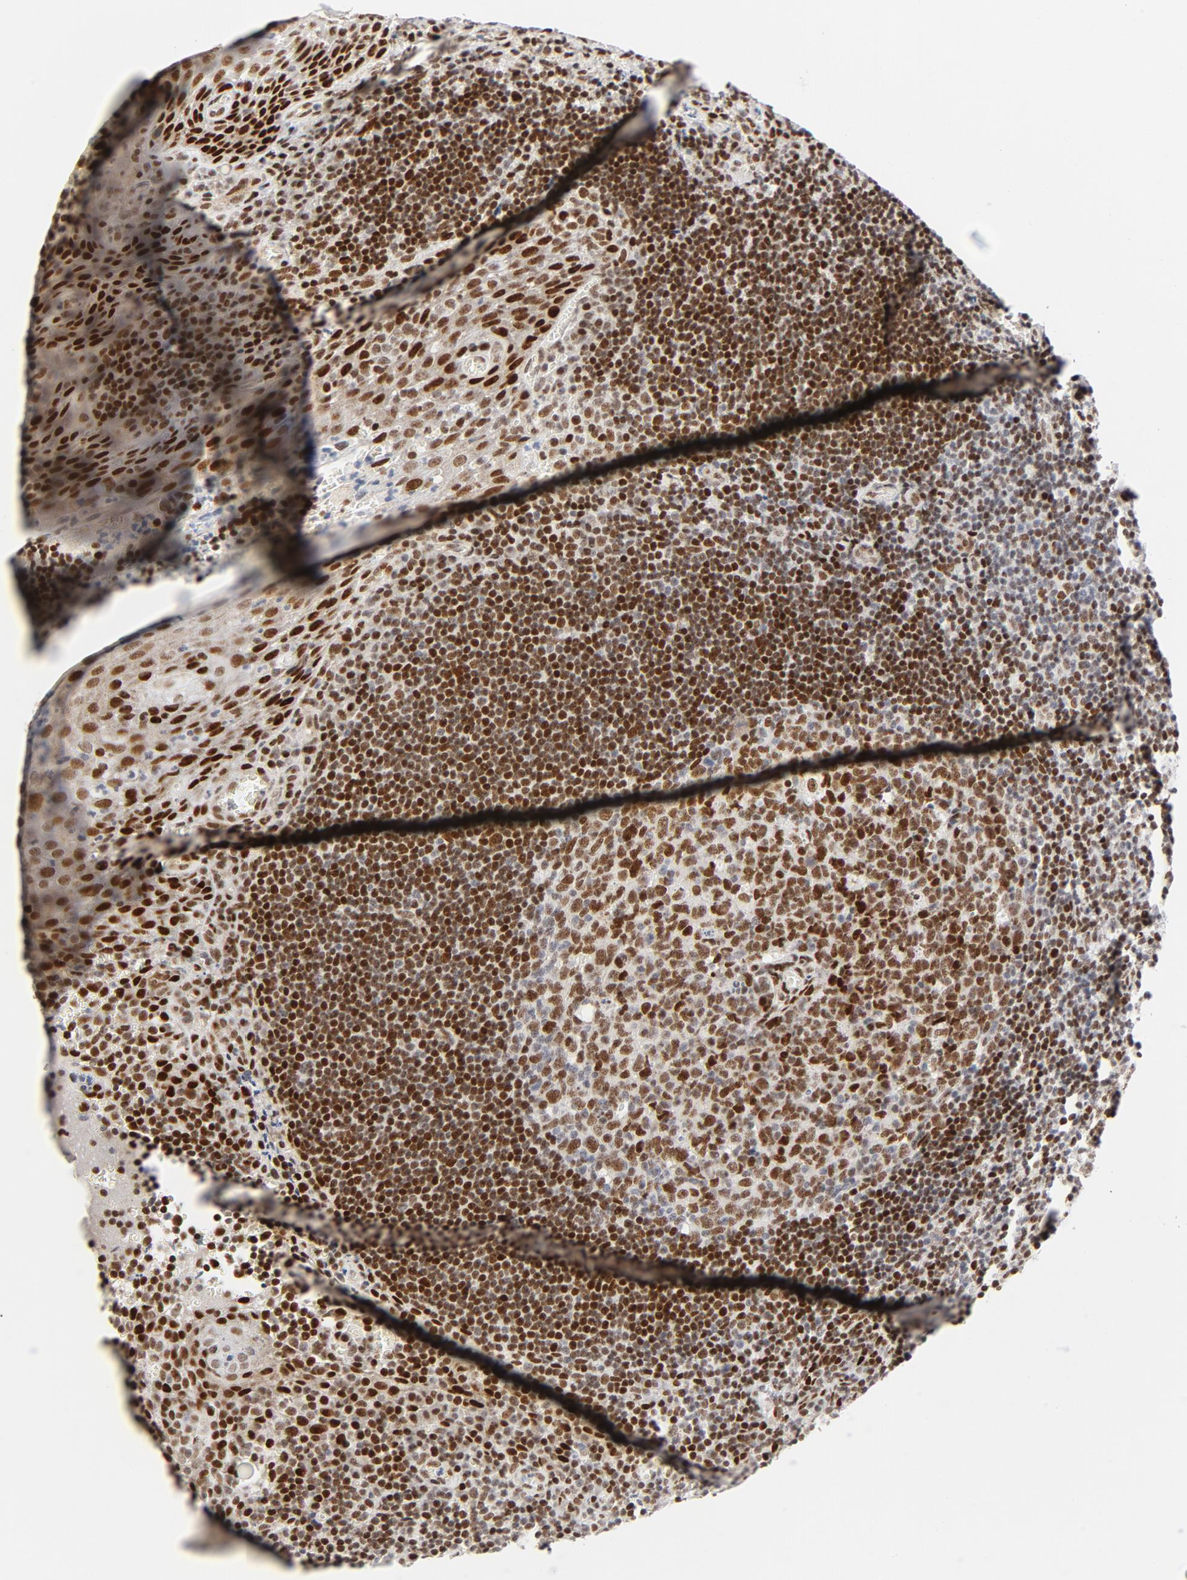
{"staining": {"intensity": "moderate", "quantity": ">75%", "location": "nuclear"}, "tissue": "tonsil", "cell_type": "Germinal center cells", "image_type": "normal", "snomed": [{"axis": "morphology", "description": "Normal tissue, NOS"}, {"axis": "topography", "description": "Tonsil"}], "caption": "High-power microscopy captured an IHC micrograph of benign tonsil, revealing moderate nuclear expression in approximately >75% of germinal center cells. (Brightfield microscopy of DAB IHC at high magnification).", "gene": "GTF2I", "patient": {"sex": "male", "age": 20}}